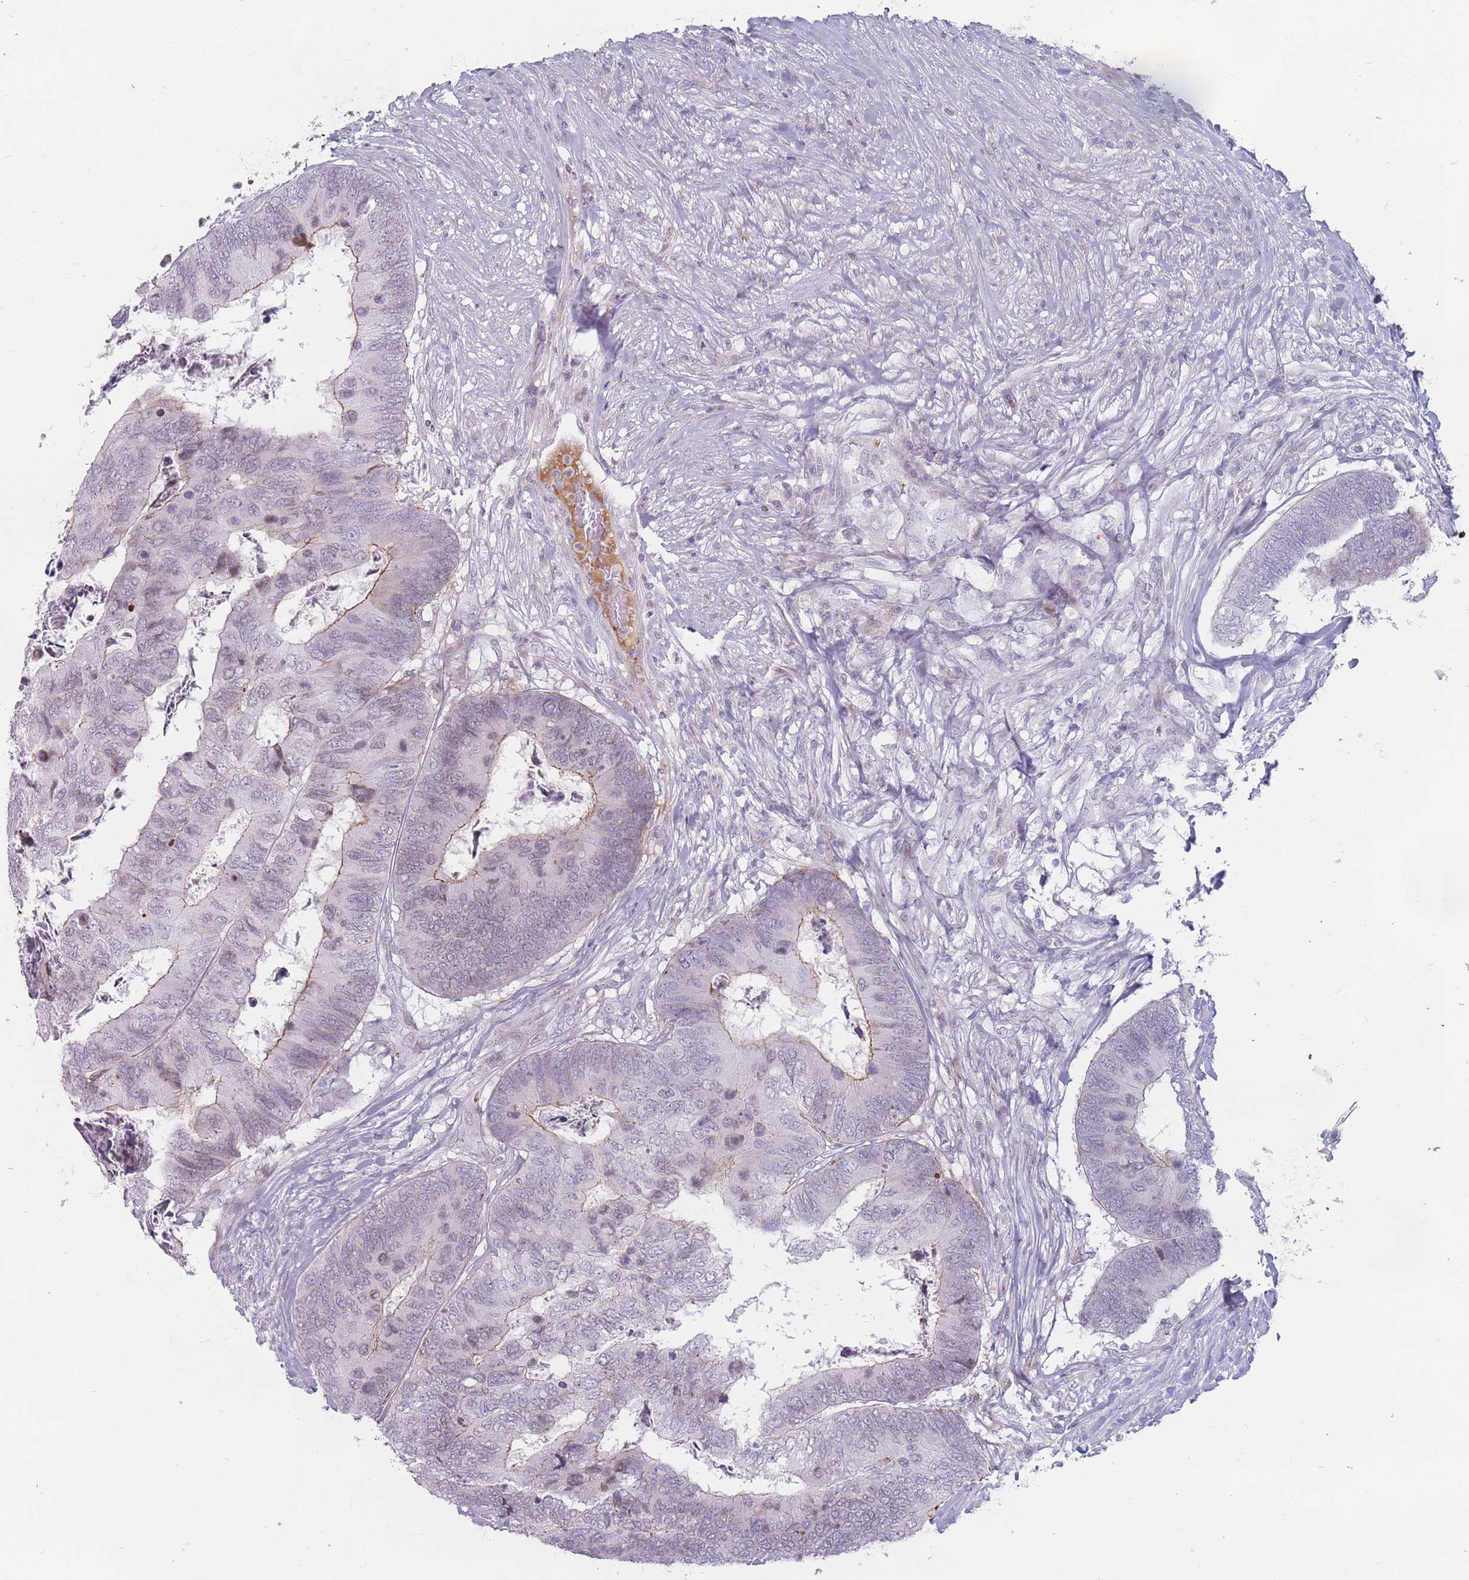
{"staining": {"intensity": "moderate", "quantity": "<25%", "location": "cytoplasmic/membranous"}, "tissue": "colorectal cancer", "cell_type": "Tumor cells", "image_type": "cancer", "snomed": [{"axis": "morphology", "description": "Adenocarcinoma, NOS"}, {"axis": "topography", "description": "Colon"}], "caption": "IHC of colorectal cancer (adenocarcinoma) displays low levels of moderate cytoplasmic/membranous staining in about <25% of tumor cells.", "gene": "PTGDR", "patient": {"sex": "female", "age": 67}}